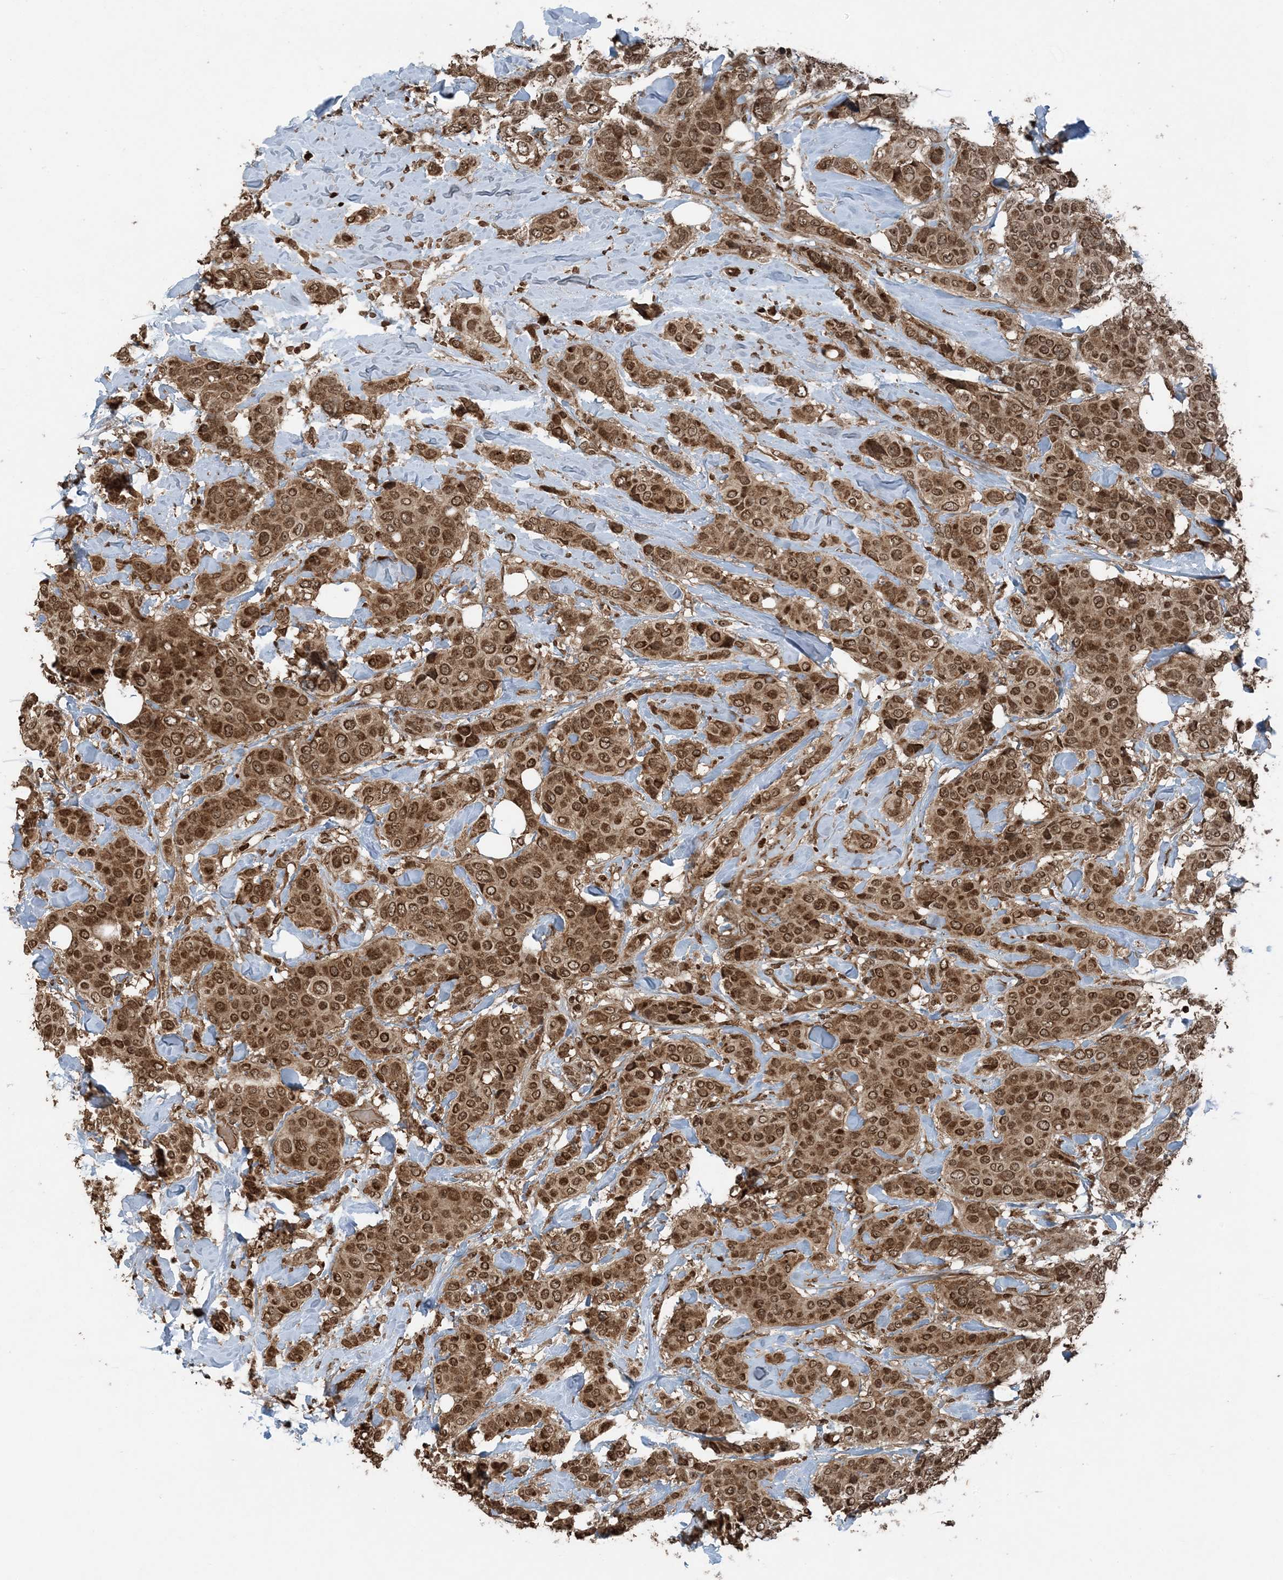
{"staining": {"intensity": "moderate", "quantity": ">75%", "location": "cytoplasmic/membranous,nuclear"}, "tissue": "breast cancer", "cell_type": "Tumor cells", "image_type": "cancer", "snomed": [{"axis": "morphology", "description": "Lobular carcinoma"}, {"axis": "topography", "description": "Breast"}], "caption": "About >75% of tumor cells in breast cancer show moderate cytoplasmic/membranous and nuclear protein expression as visualized by brown immunohistochemical staining.", "gene": "ZFAND2B", "patient": {"sex": "female", "age": 51}}